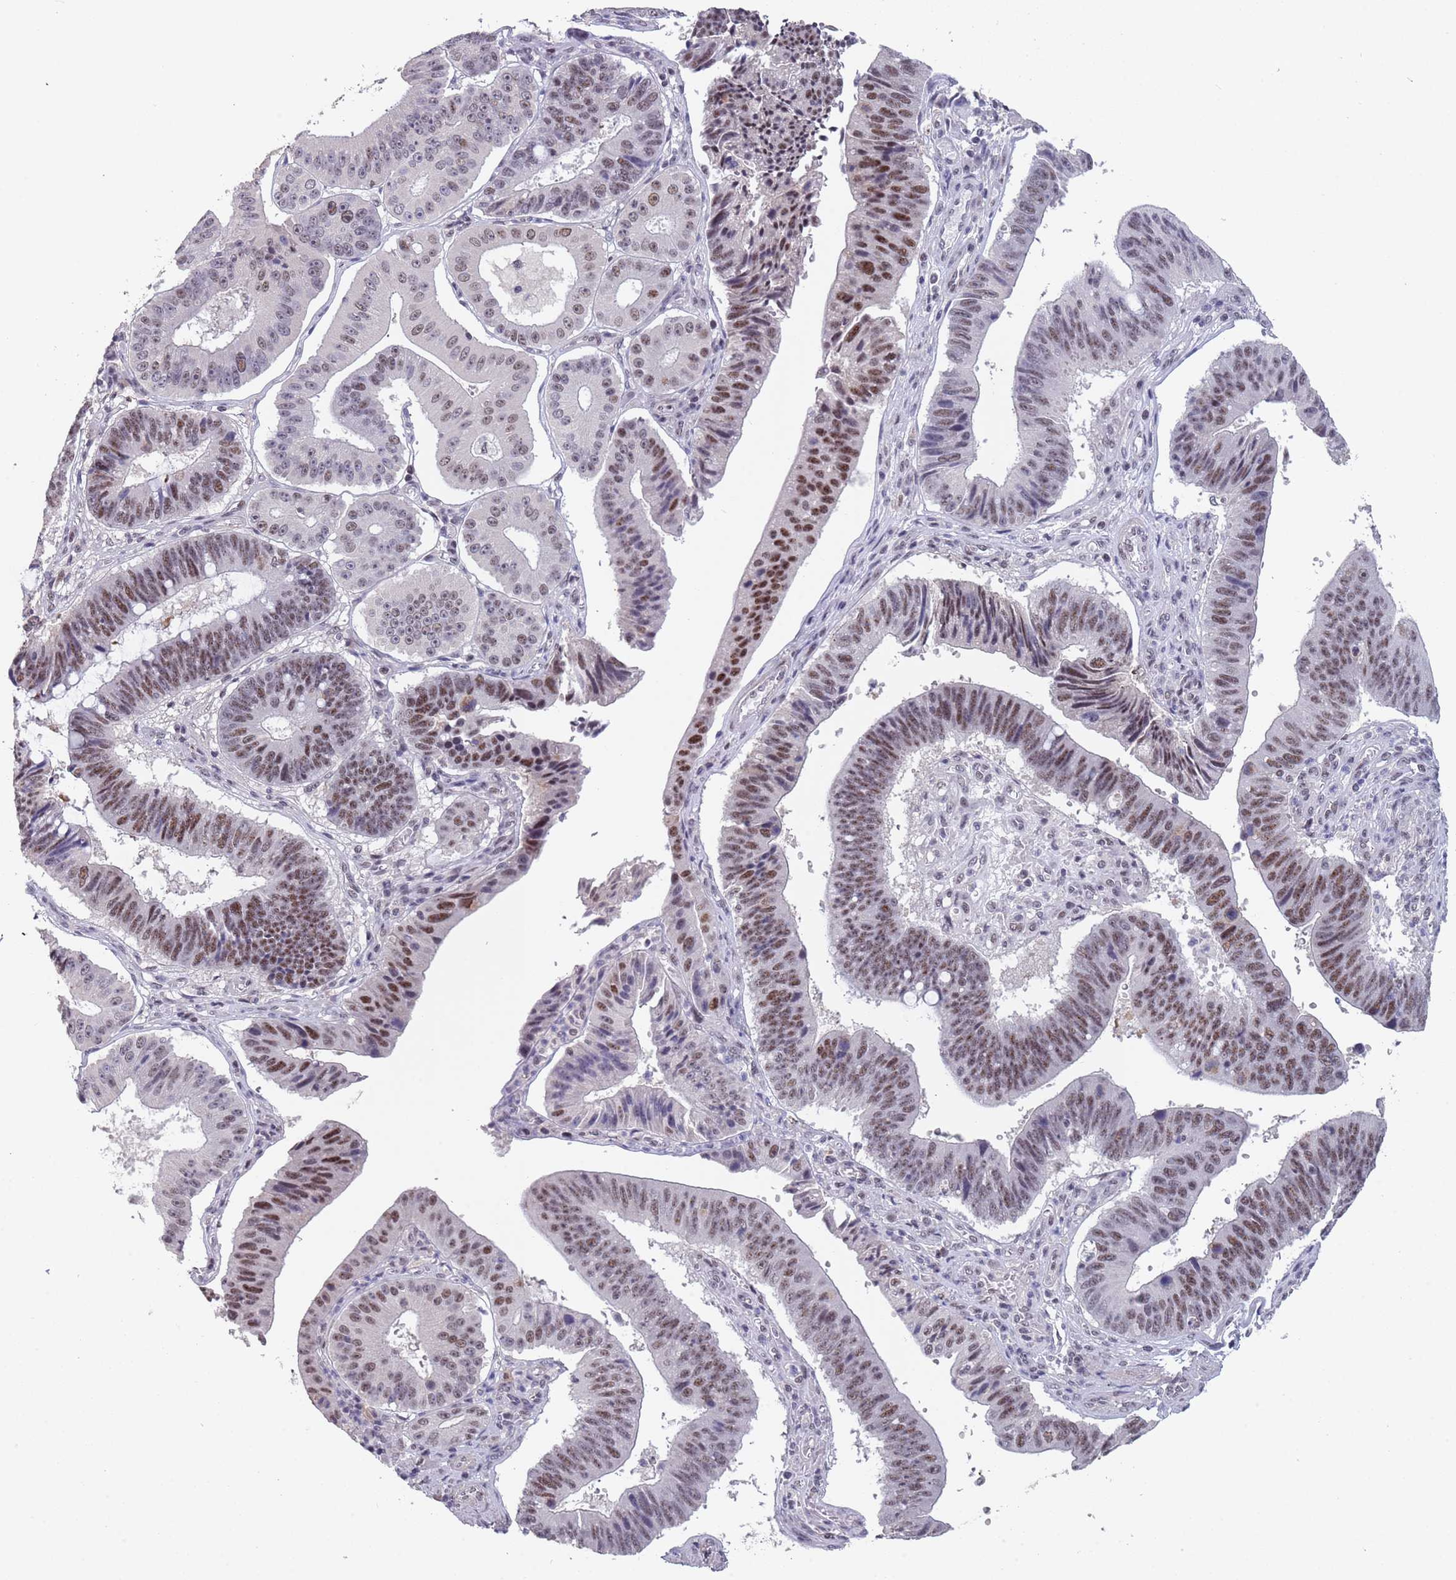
{"staining": {"intensity": "moderate", "quantity": ">75%", "location": "nuclear"}, "tissue": "stomach cancer", "cell_type": "Tumor cells", "image_type": "cancer", "snomed": [{"axis": "morphology", "description": "Adenocarcinoma, NOS"}, {"axis": "topography", "description": "Stomach"}], "caption": "Tumor cells demonstrate medium levels of moderate nuclear staining in approximately >75% of cells in stomach cancer. The protein of interest is stained brown, and the nuclei are stained in blue (DAB IHC with brightfield microscopy, high magnification).", "gene": "CIZ1", "patient": {"sex": "male", "age": 59}}